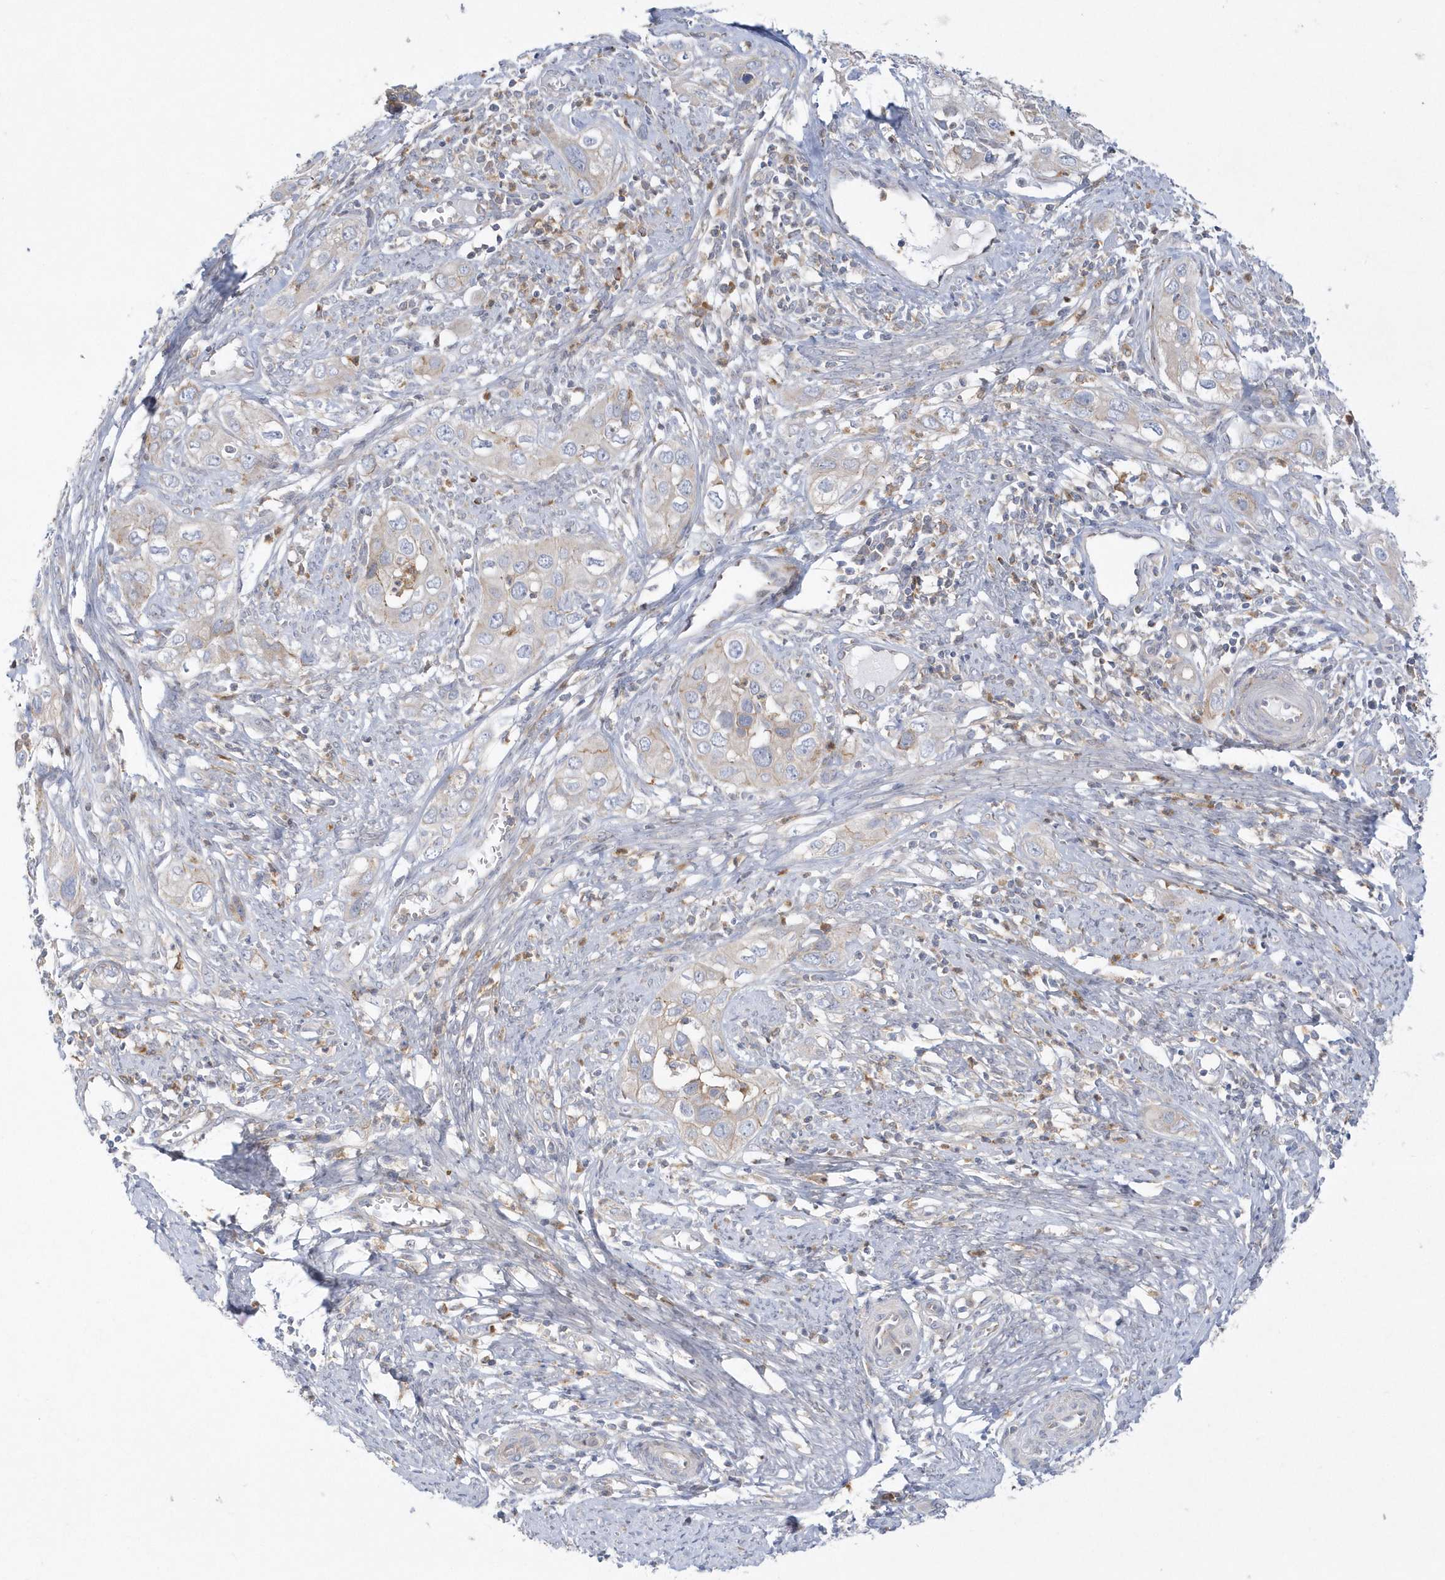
{"staining": {"intensity": "negative", "quantity": "none", "location": "none"}, "tissue": "cervical cancer", "cell_type": "Tumor cells", "image_type": "cancer", "snomed": [{"axis": "morphology", "description": "Squamous cell carcinoma, NOS"}, {"axis": "topography", "description": "Cervix"}], "caption": "Tumor cells are negative for protein expression in human cervical cancer (squamous cell carcinoma).", "gene": "DNAJC18", "patient": {"sex": "female", "age": 34}}